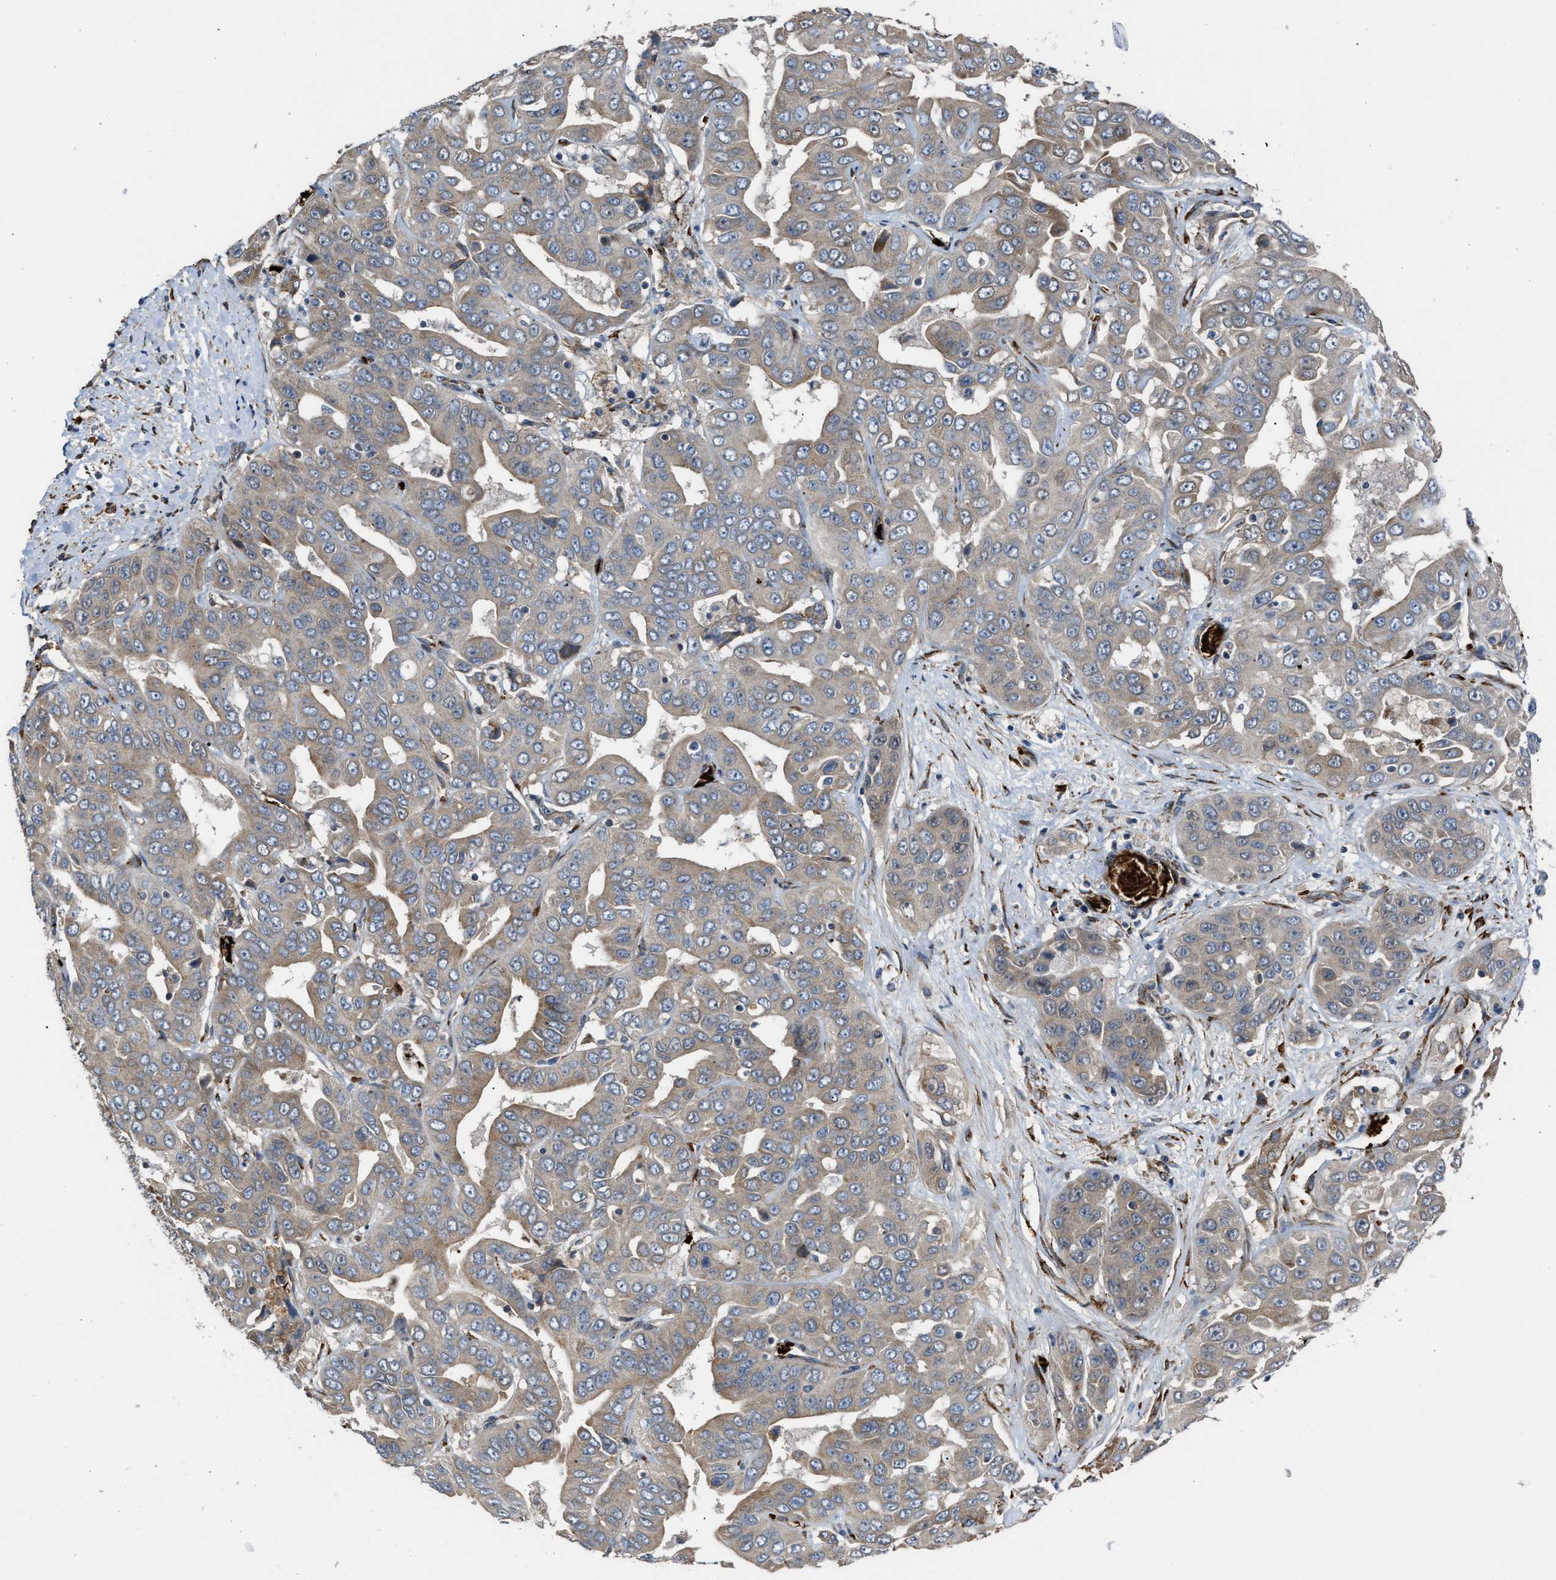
{"staining": {"intensity": "moderate", "quantity": ">75%", "location": "cytoplasmic/membranous"}, "tissue": "liver cancer", "cell_type": "Tumor cells", "image_type": "cancer", "snomed": [{"axis": "morphology", "description": "Cholangiocarcinoma"}, {"axis": "topography", "description": "Liver"}], "caption": "High-magnification brightfield microscopy of cholangiocarcinoma (liver) stained with DAB (brown) and counterstained with hematoxylin (blue). tumor cells exhibit moderate cytoplasmic/membranous expression is identified in about>75% of cells.", "gene": "SELENOM", "patient": {"sex": "female", "age": 52}}